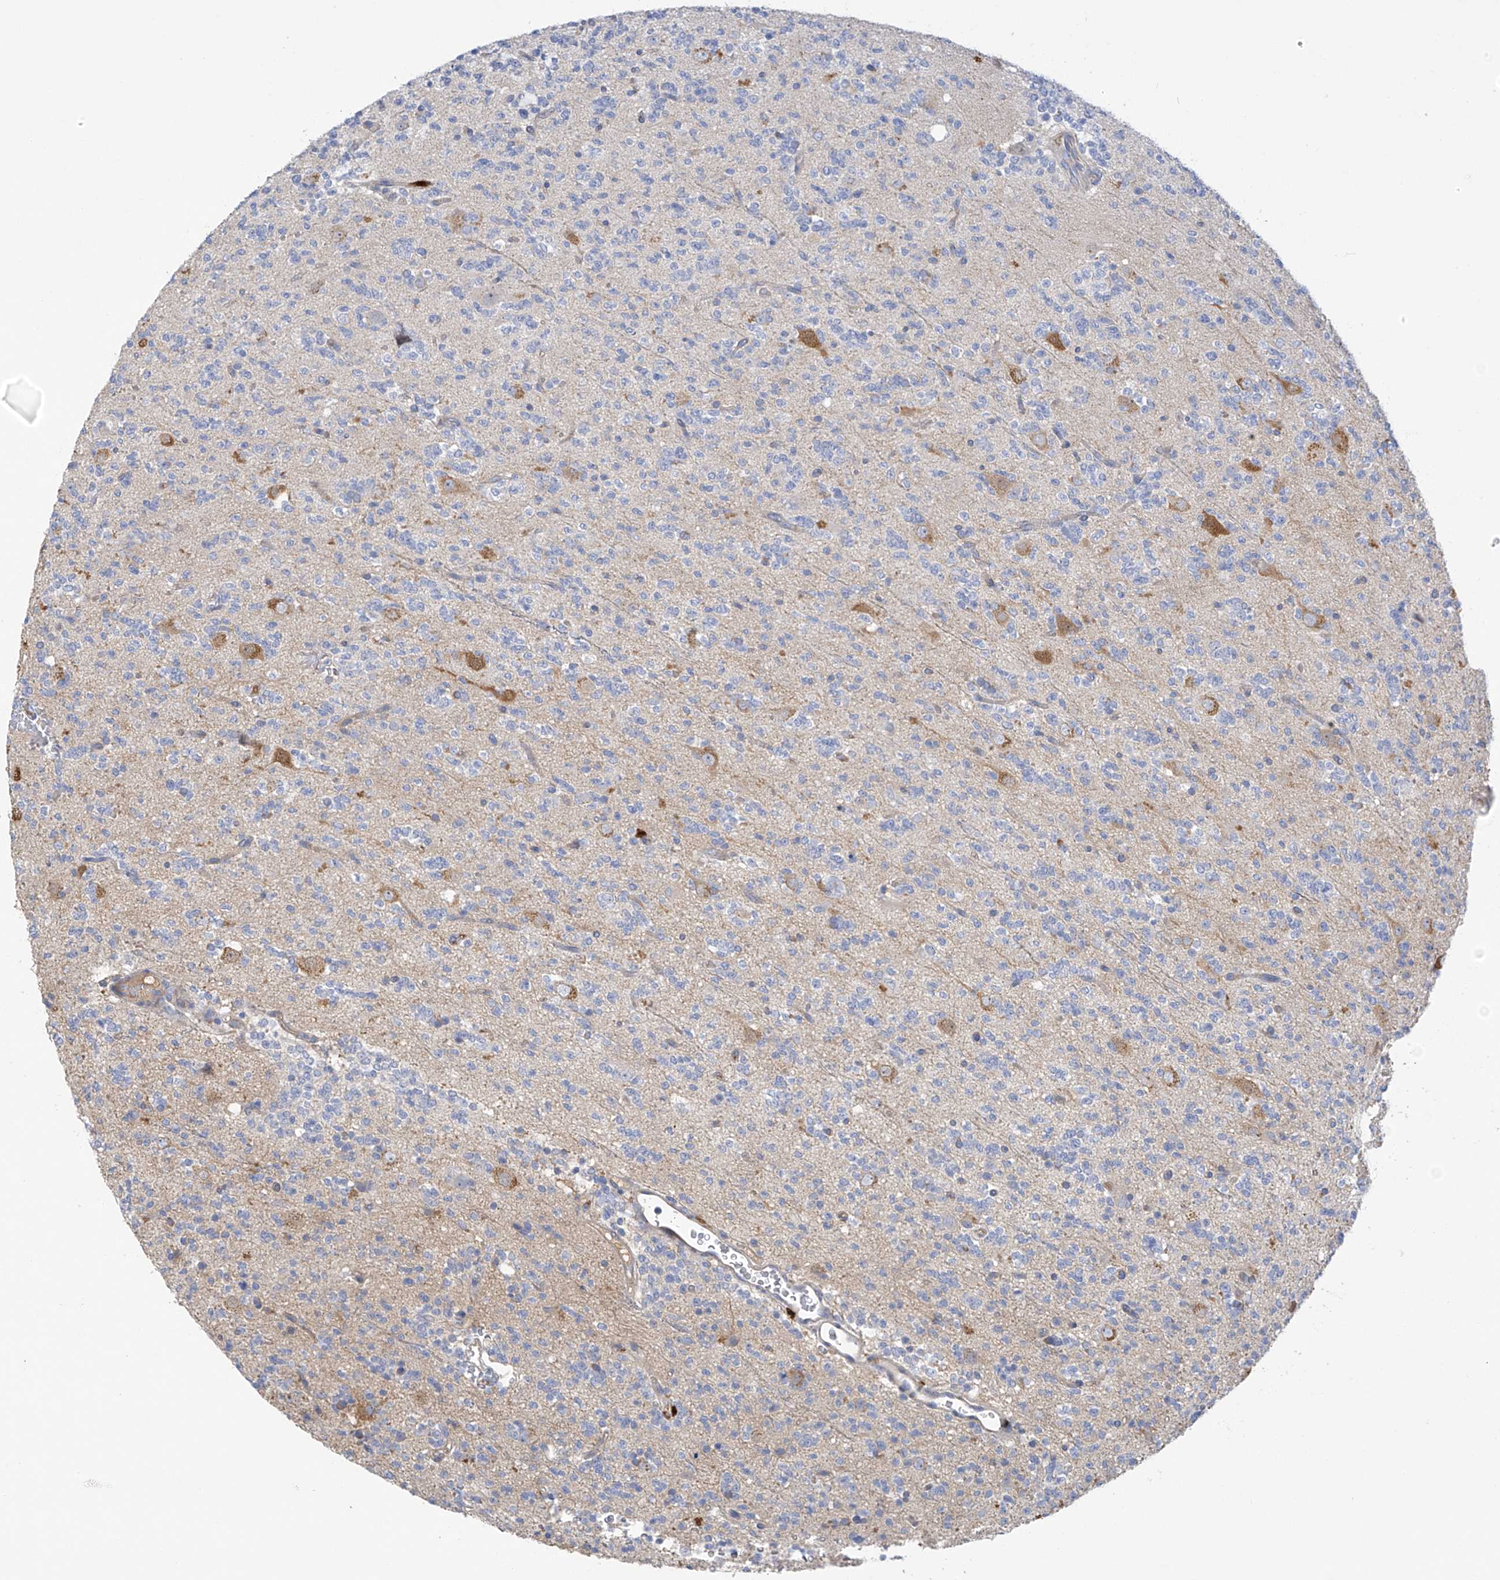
{"staining": {"intensity": "negative", "quantity": "none", "location": "none"}, "tissue": "glioma", "cell_type": "Tumor cells", "image_type": "cancer", "snomed": [{"axis": "morphology", "description": "Glioma, malignant, High grade"}, {"axis": "topography", "description": "Brain"}], "caption": "The image shows no staining of tumor cells in glioma.", "gene": "PRSS12", "patient": {"sex": "female", "age": 62}}